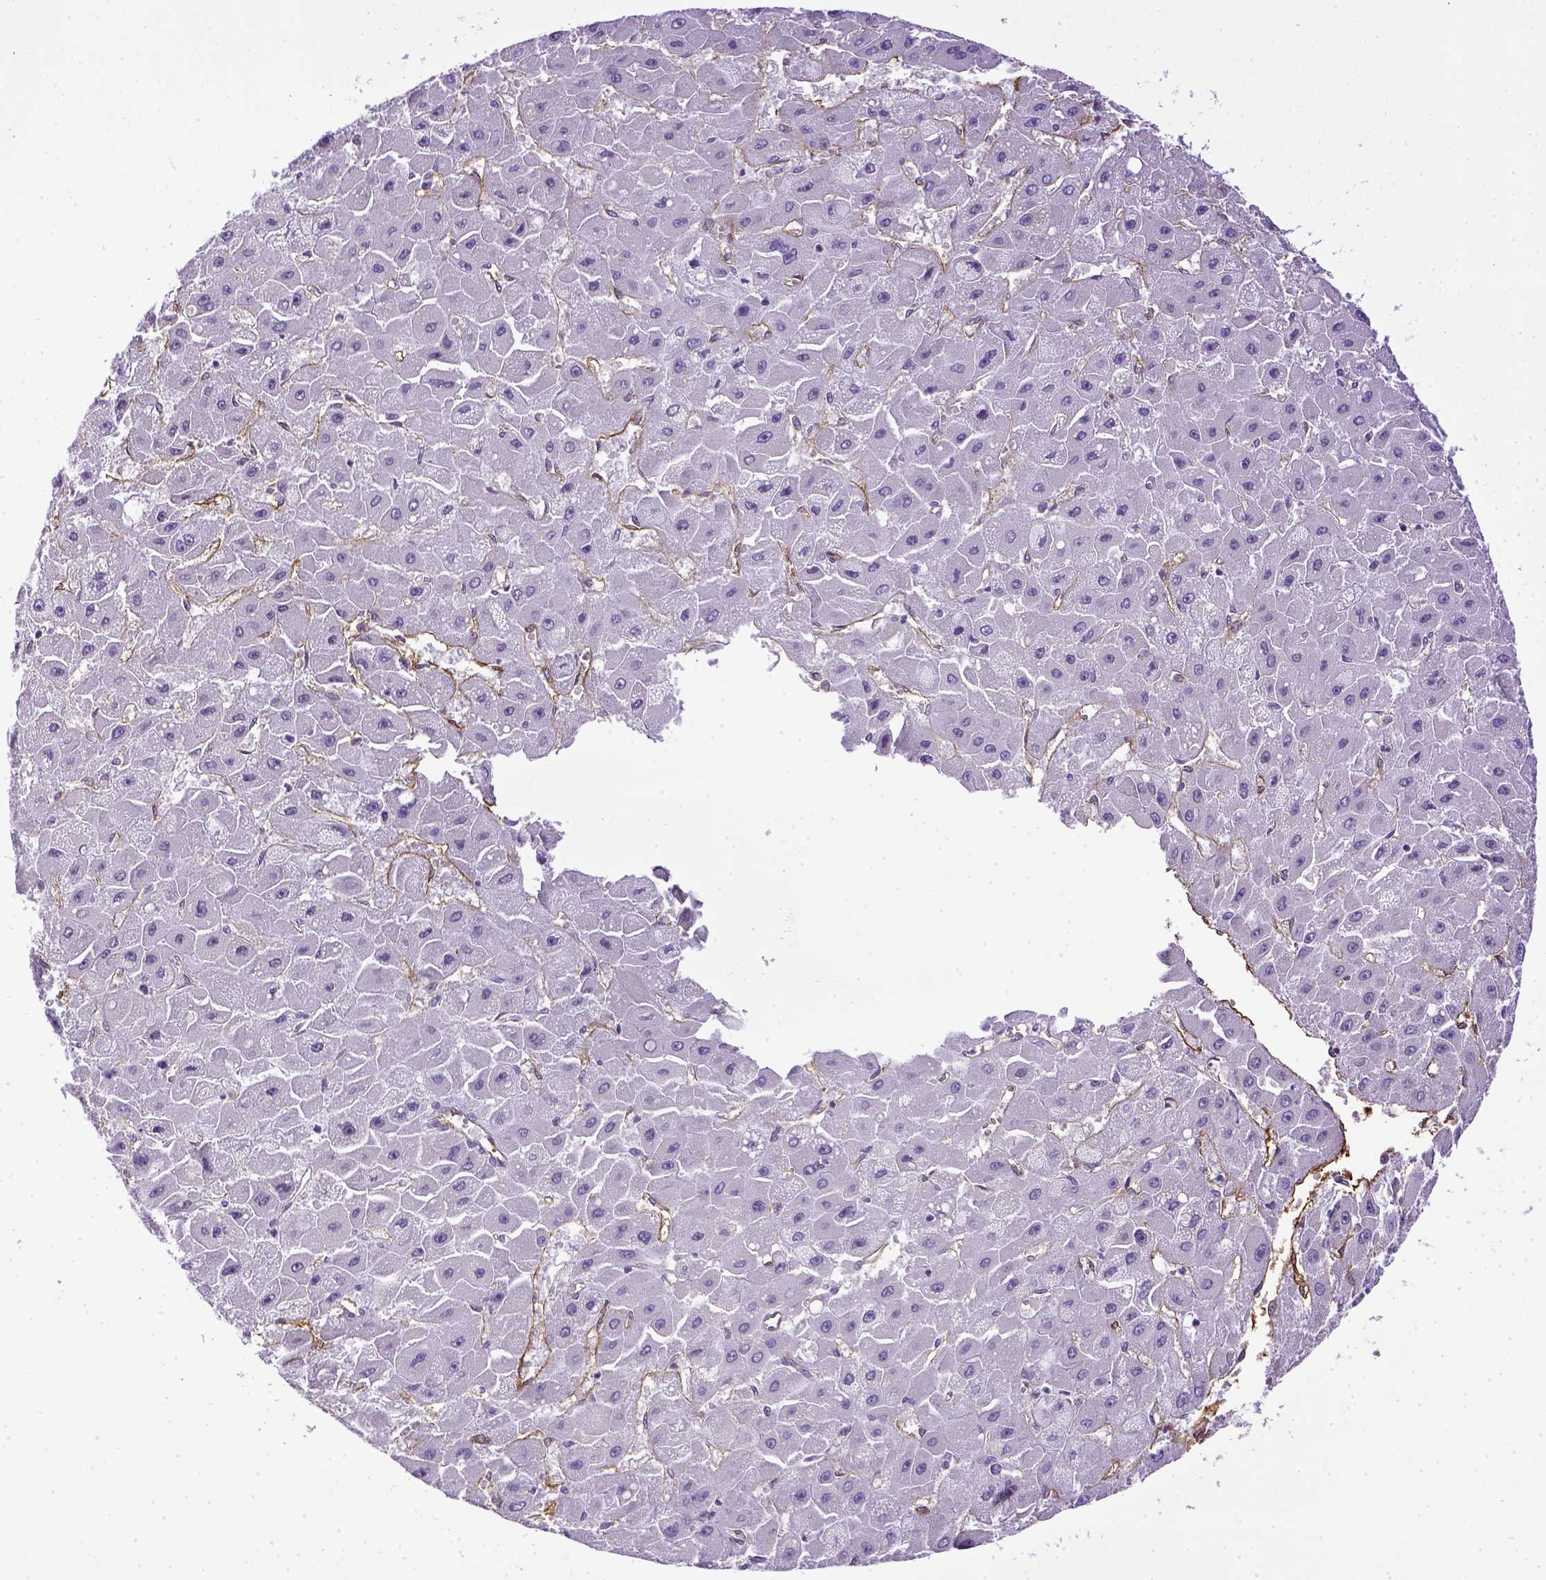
{"staining": {"intensity": "negative", "quantity": "none", "location": "none"}, "tissue": "liver cancer", "cell_type": "Tumor cells", "image_type": "cancer", "snomed": [{"axis": "morphology", "description": "Carcinoma, Hepatocellular, NOS"}, {"axis": "topography", "description": "Liver"}], "caption": "Liver hepatocellular carcinoma was stained to show a protein in brown. There is no significant expression in tumor cells.", "gene": "ENG", "patient": {"sex": "female", "age": 25}}